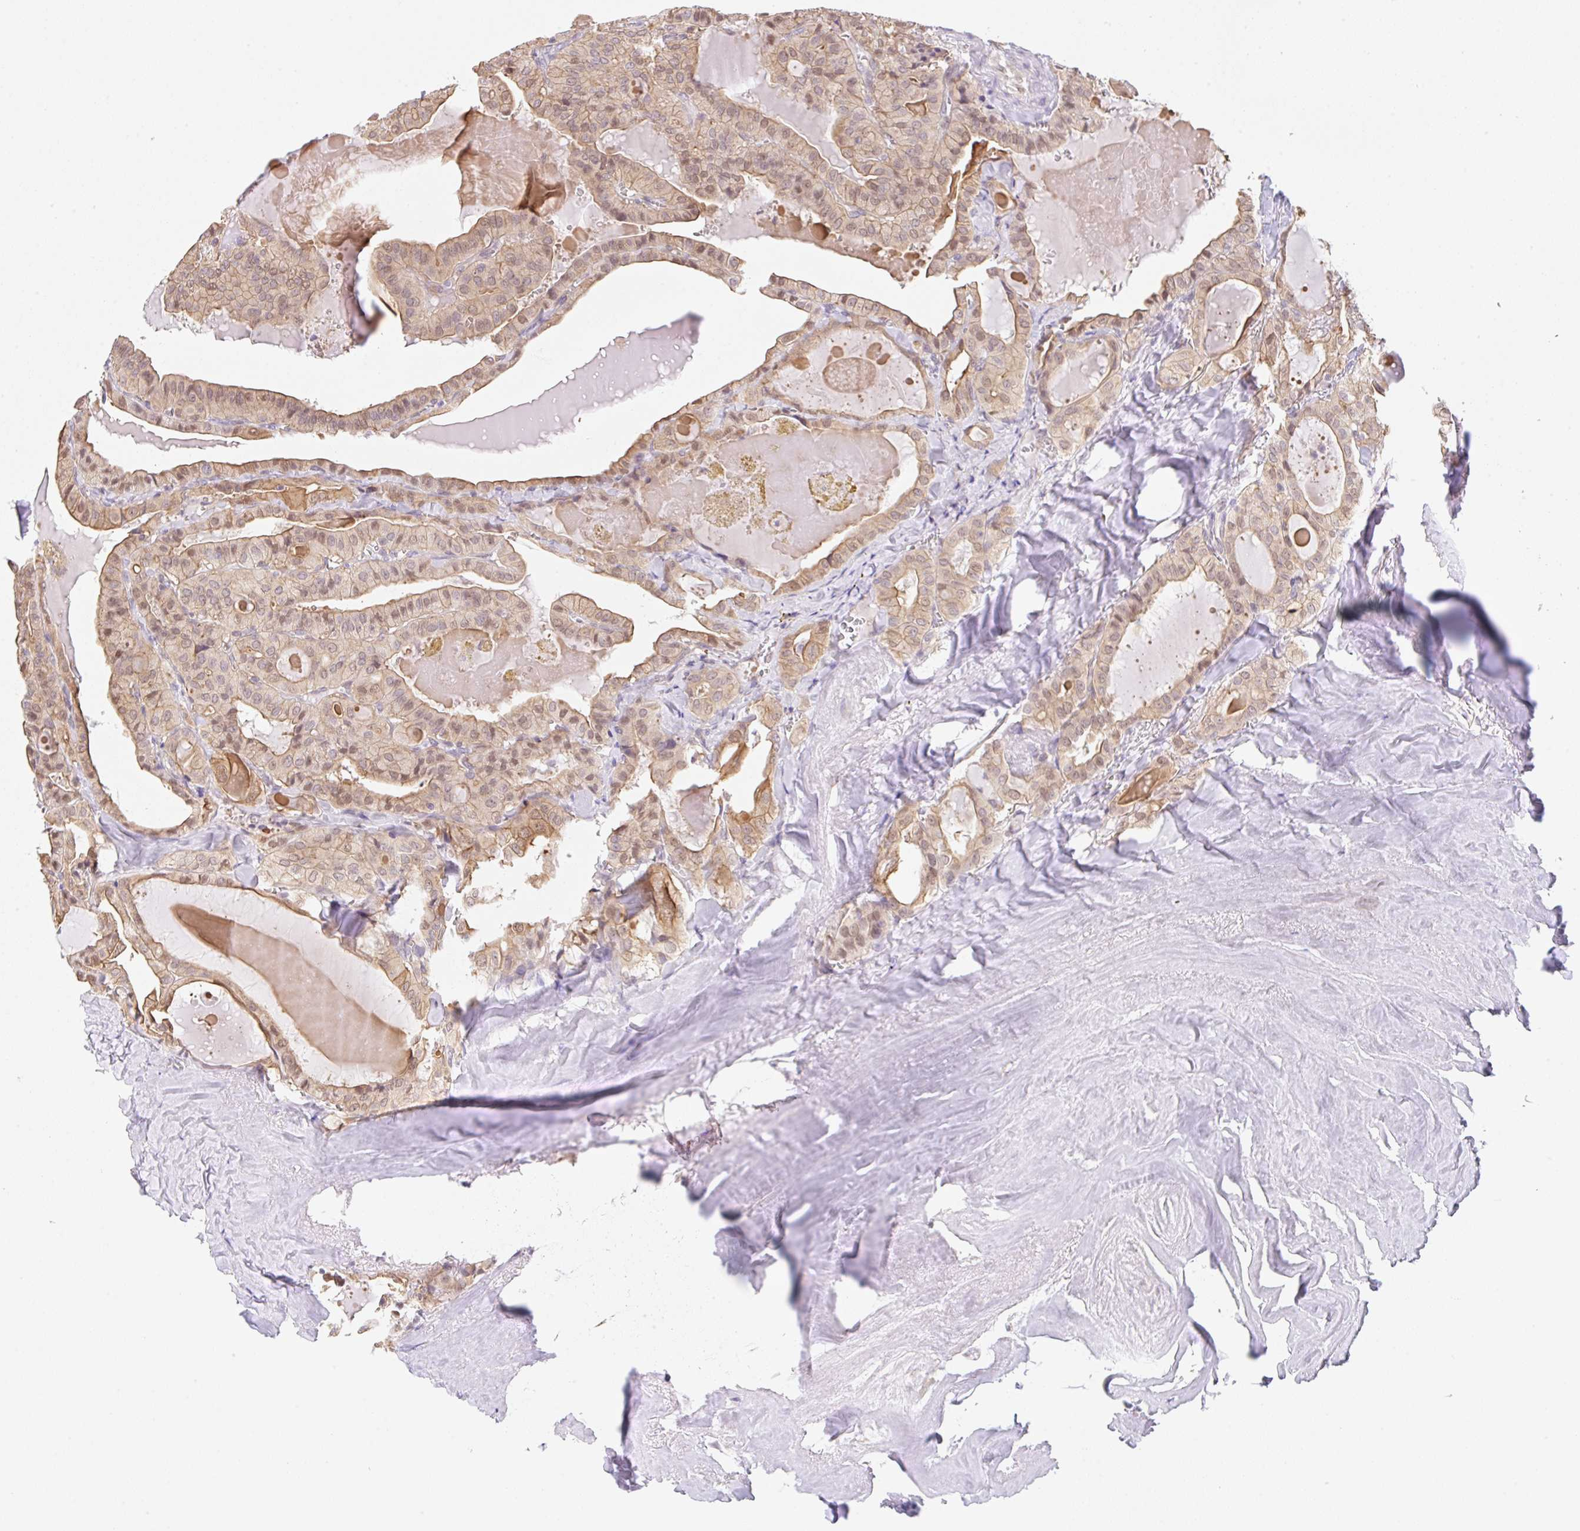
{"staining": {"intensity": "moderate", "quantity": ">75%", "location": "cytoplasmic/membranous,nuclear"}, "tissue": "thyroid cancer", "cell_type": "Tumor cells", "image_type": "cancer", "snomed": [{"axis": "morphology", "description": "Papillary adenocarcinoma, NOS"}, {"axis": "topography", "description": "Thyroid gland"}], "caption": "Thyroid cancer stained with immunohistochemistry (IHC) demonstrates moderate cytoplasmic/membranous and nuclear staining in approximately >75% of tumor cells. (Stains: DAB (3,3'-diaminobenzidine) in brown, nuclei in blue, Microscopy: brightfield microscopy at high magnification).", "gene": "TBPL2", "patient": {"sex": "male", "age": 52}}